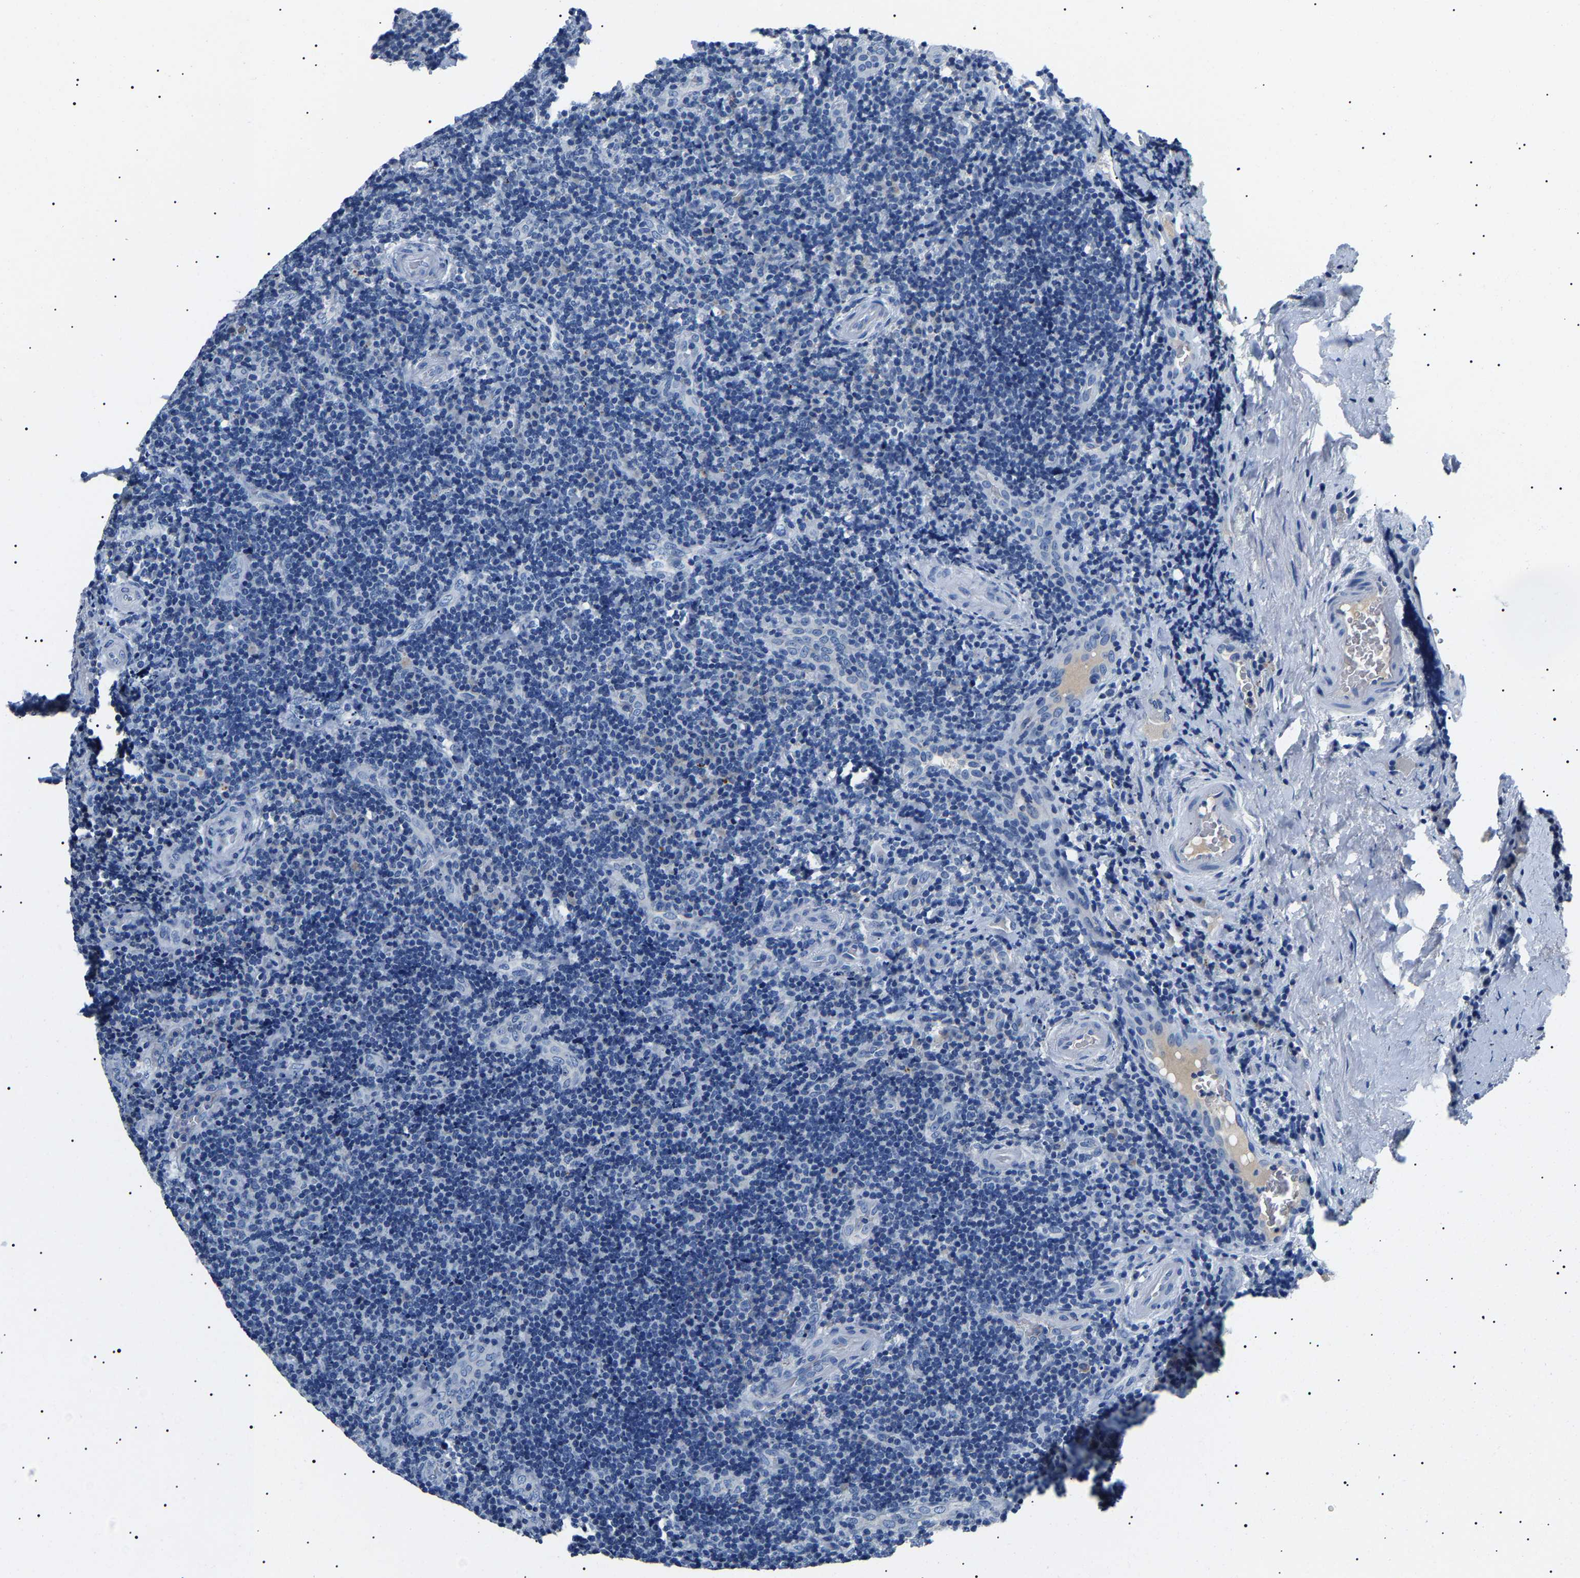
{"staining": {"intensity": "negative", "quantity": "none", "location": "none"}, "tissue": "lymphoma", "cell_type": "Tumor cells", "image_type": "cancer", "snomed": [{"axis": "morphology", "description": "Malignant lymphoma, non-Hodgkin's type, High grade"}, {"axis": "topography", "description": "Tonsil"}], "caption": "IHC micrograph of human high-grade malignant lymphoma, non-Hodgkin's type stained for a protein (brown), which reveals no positivity in tumor cells. Nuclei are stained in blue.", "gene": "KLK15", "patient": {"sex": "female", "age": 36}}